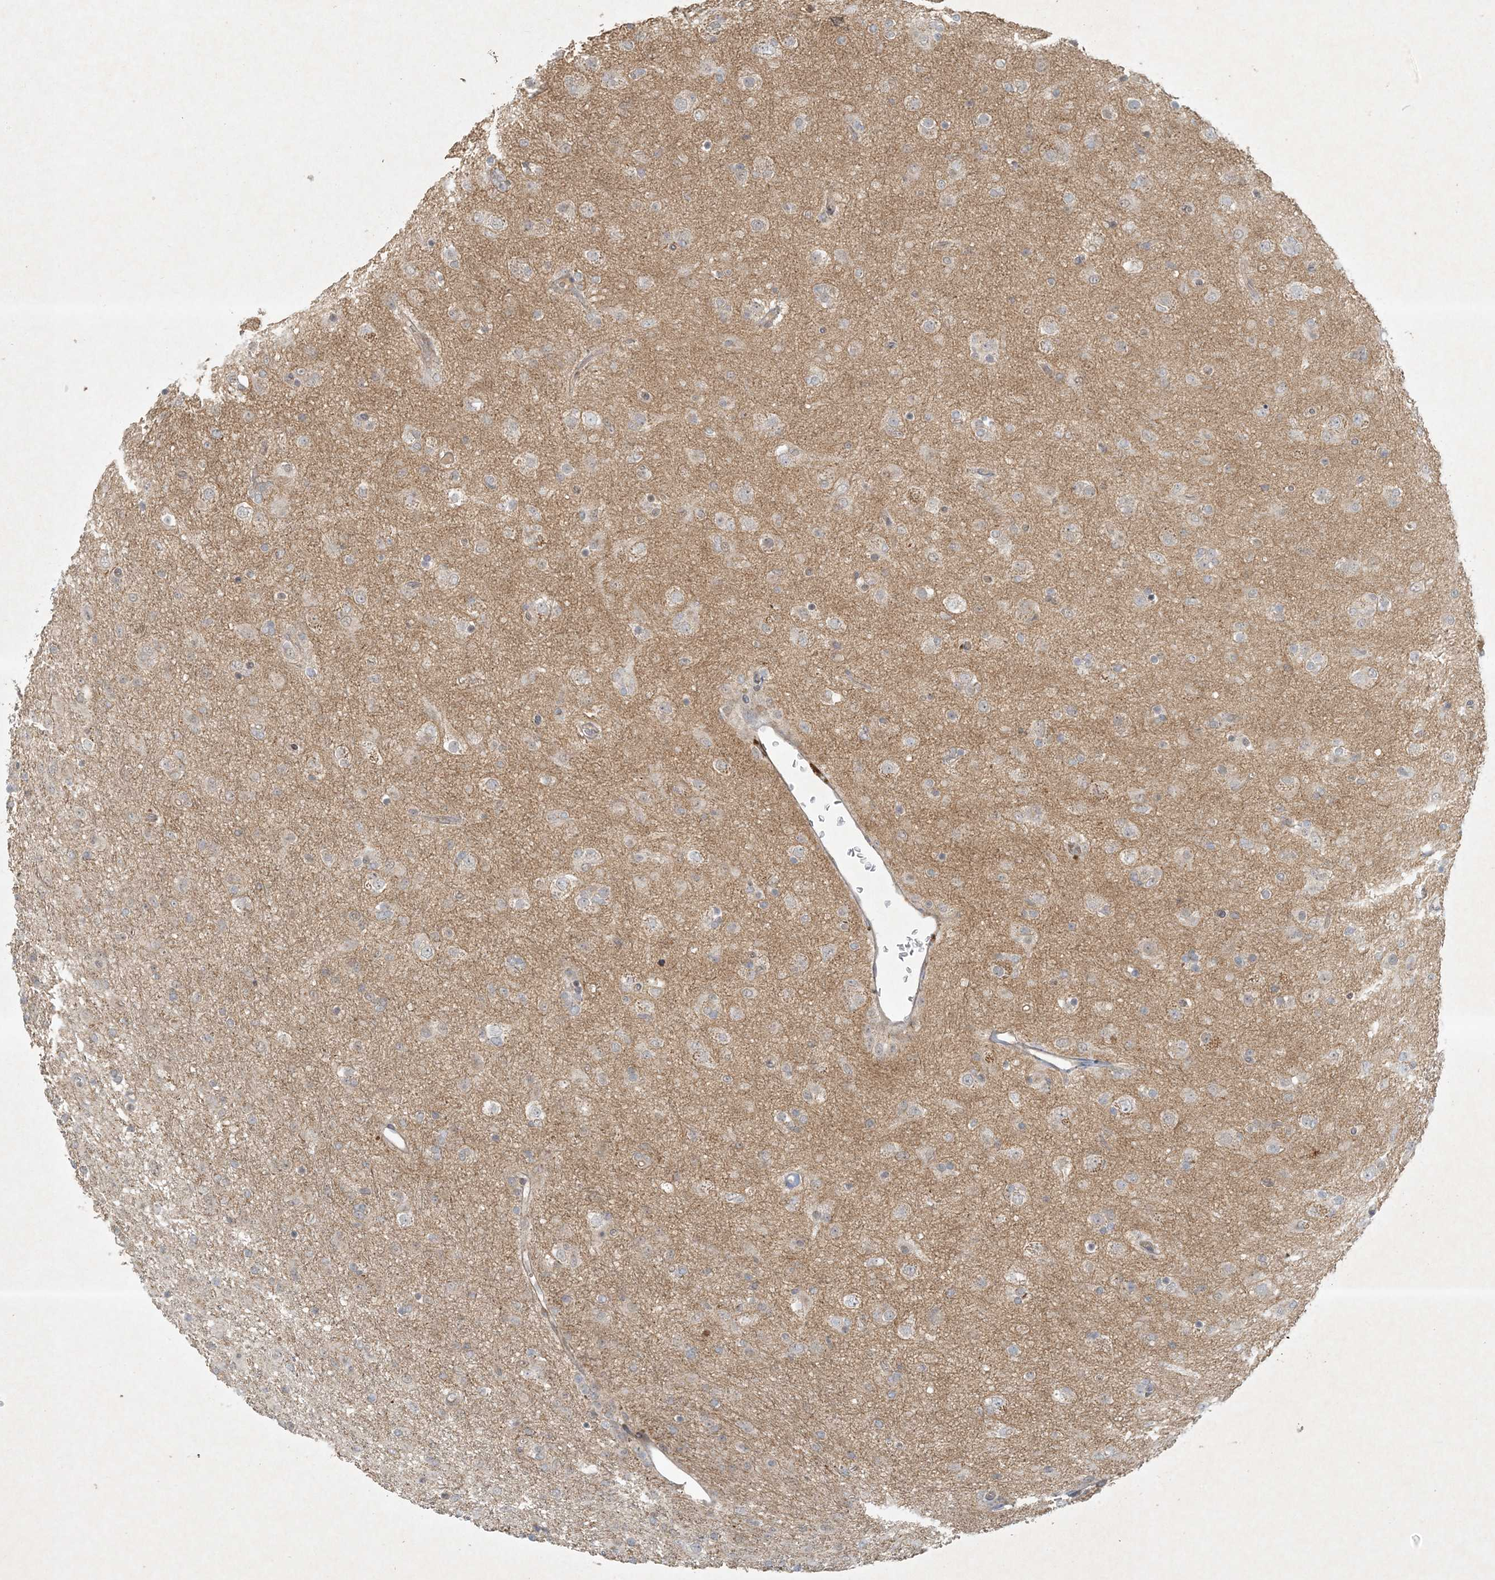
{"staining": {"intensity": "negative", "quantity": "none", "location": "none"}, "tissue": "glioma", "cell_type": "Tumor cells", "image_type": "cancer", "snomed": [{"axis": "morphology", "description": "Glioma, malignant, Low grade"}, {"axis": "topography", "description": "Brain"}], "caption": "An image of human malignant glioma (low-grade) is negative for staining in tumor cells.", "gene": "BCORL1", "patient": {"sex": "male", "age": 65}}